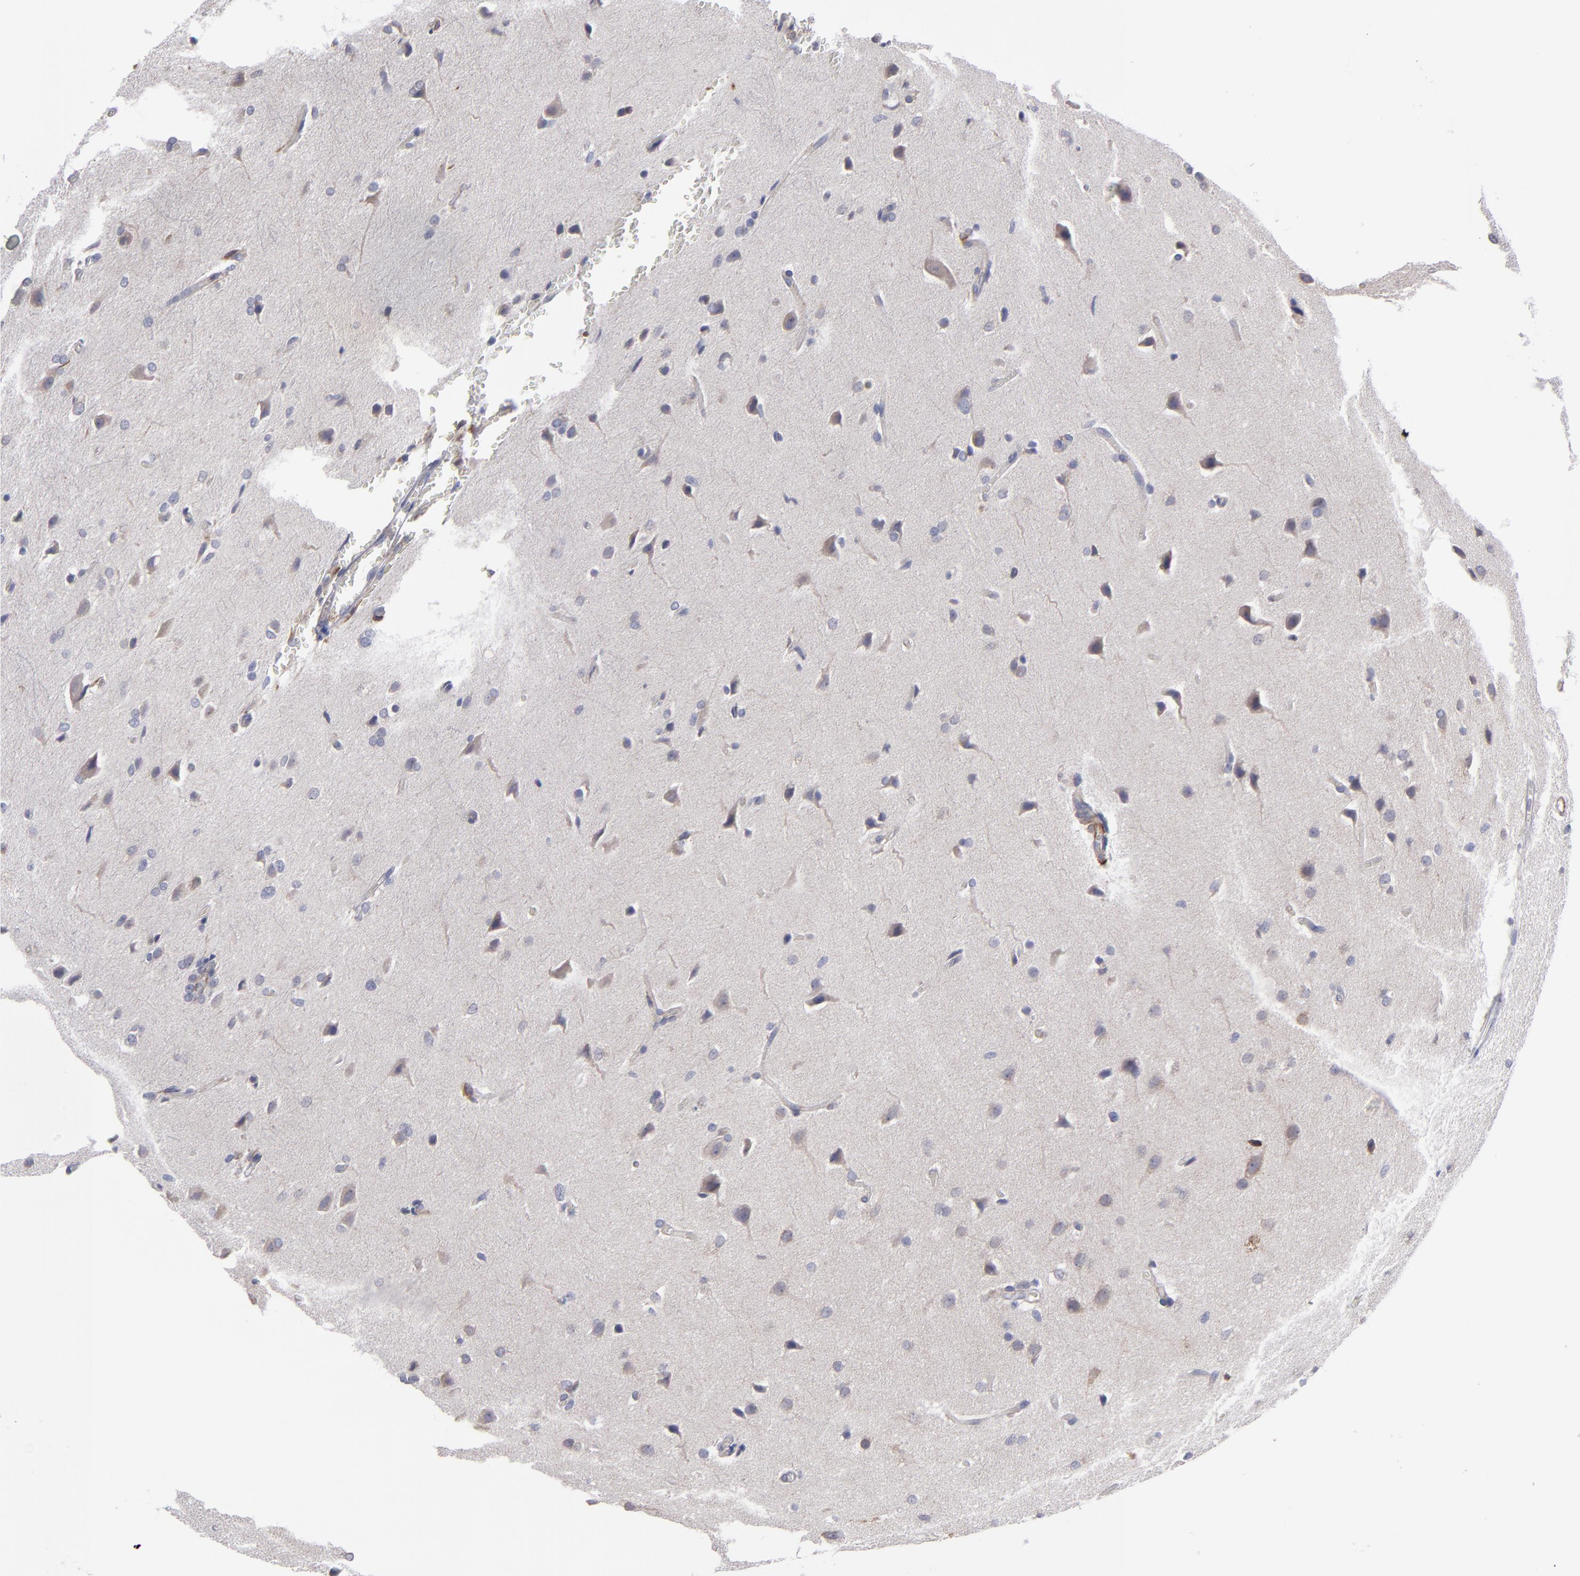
{"staining": {"intensity": "weak", "quantity": "<25%", "location": "cytoplasmic/membranous"}, "tissue": "glioma", "cell_type": "Tumor cells", "image_type": "cancer", "snomed": [{"axis": "morphology", "description": "Glioma, malignant, High grade"}, {"axis": "topography", "description": "Brain"}], "caption": "Glioma was stained to show a protein in brown. There is no significant staining in tumor cells.", "gene": "SLMAP", "patient": {"sex": "male", "age": 68}}